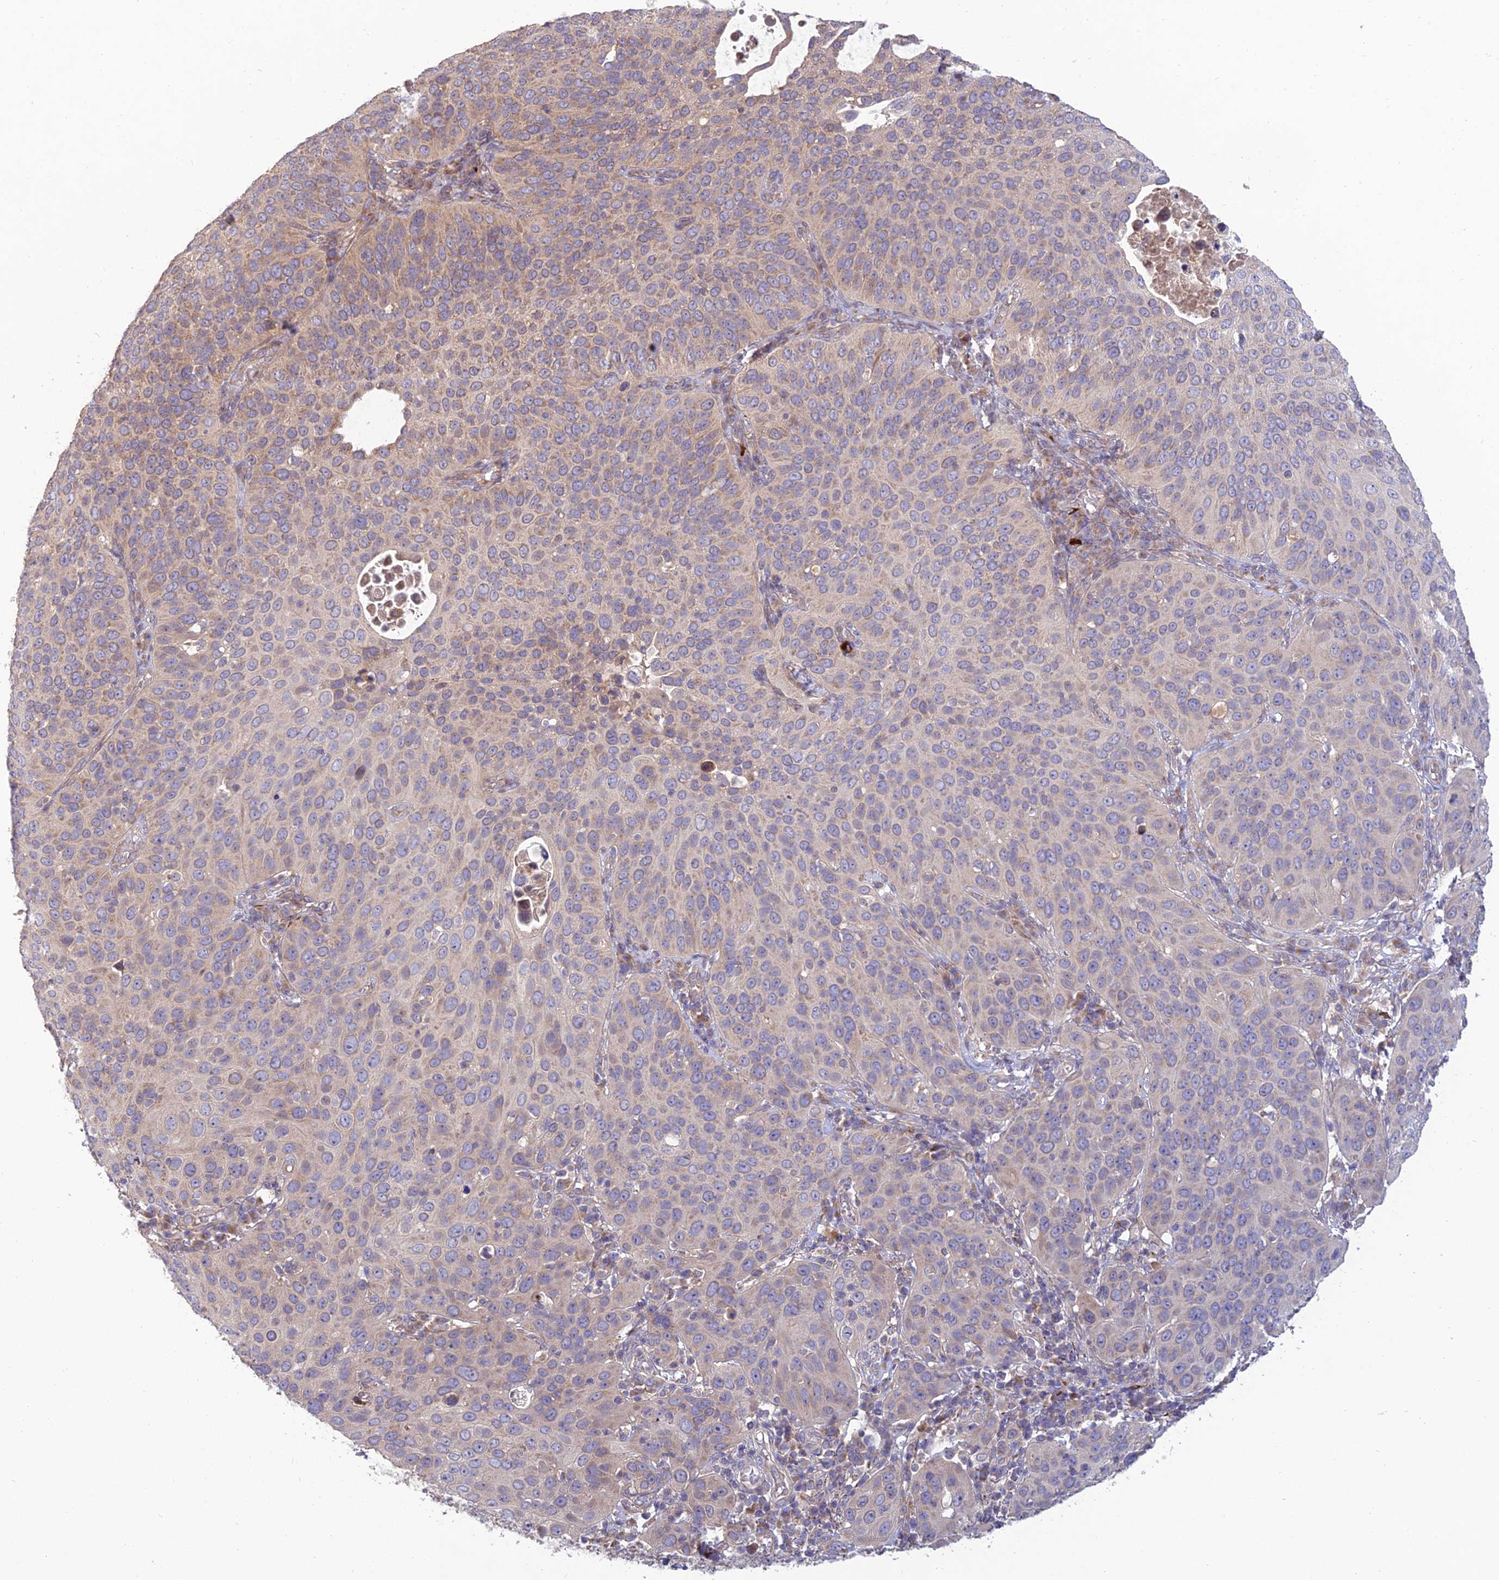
{"staining": {"intensity": "weak", "quantity": "25%-75%", "location": "cytoplasmic/membranous"}, "tissue": "cervical cancer", "cell_type": "Tumor cells", "image_type": "cancer", "snomed": [{"axis": "morphology", "description": "Squamous cell carcinoma, NOS"}, {"axis": "topography", "description": "Cervix"}], "caption": "Weak cytoplasmic/membranous expression is identified in about 25%-75% of tumor cells in cervical squamous cell carcinoma.", "gene": "C3orf20", "patient": {"sex": "female", "age": 36}}